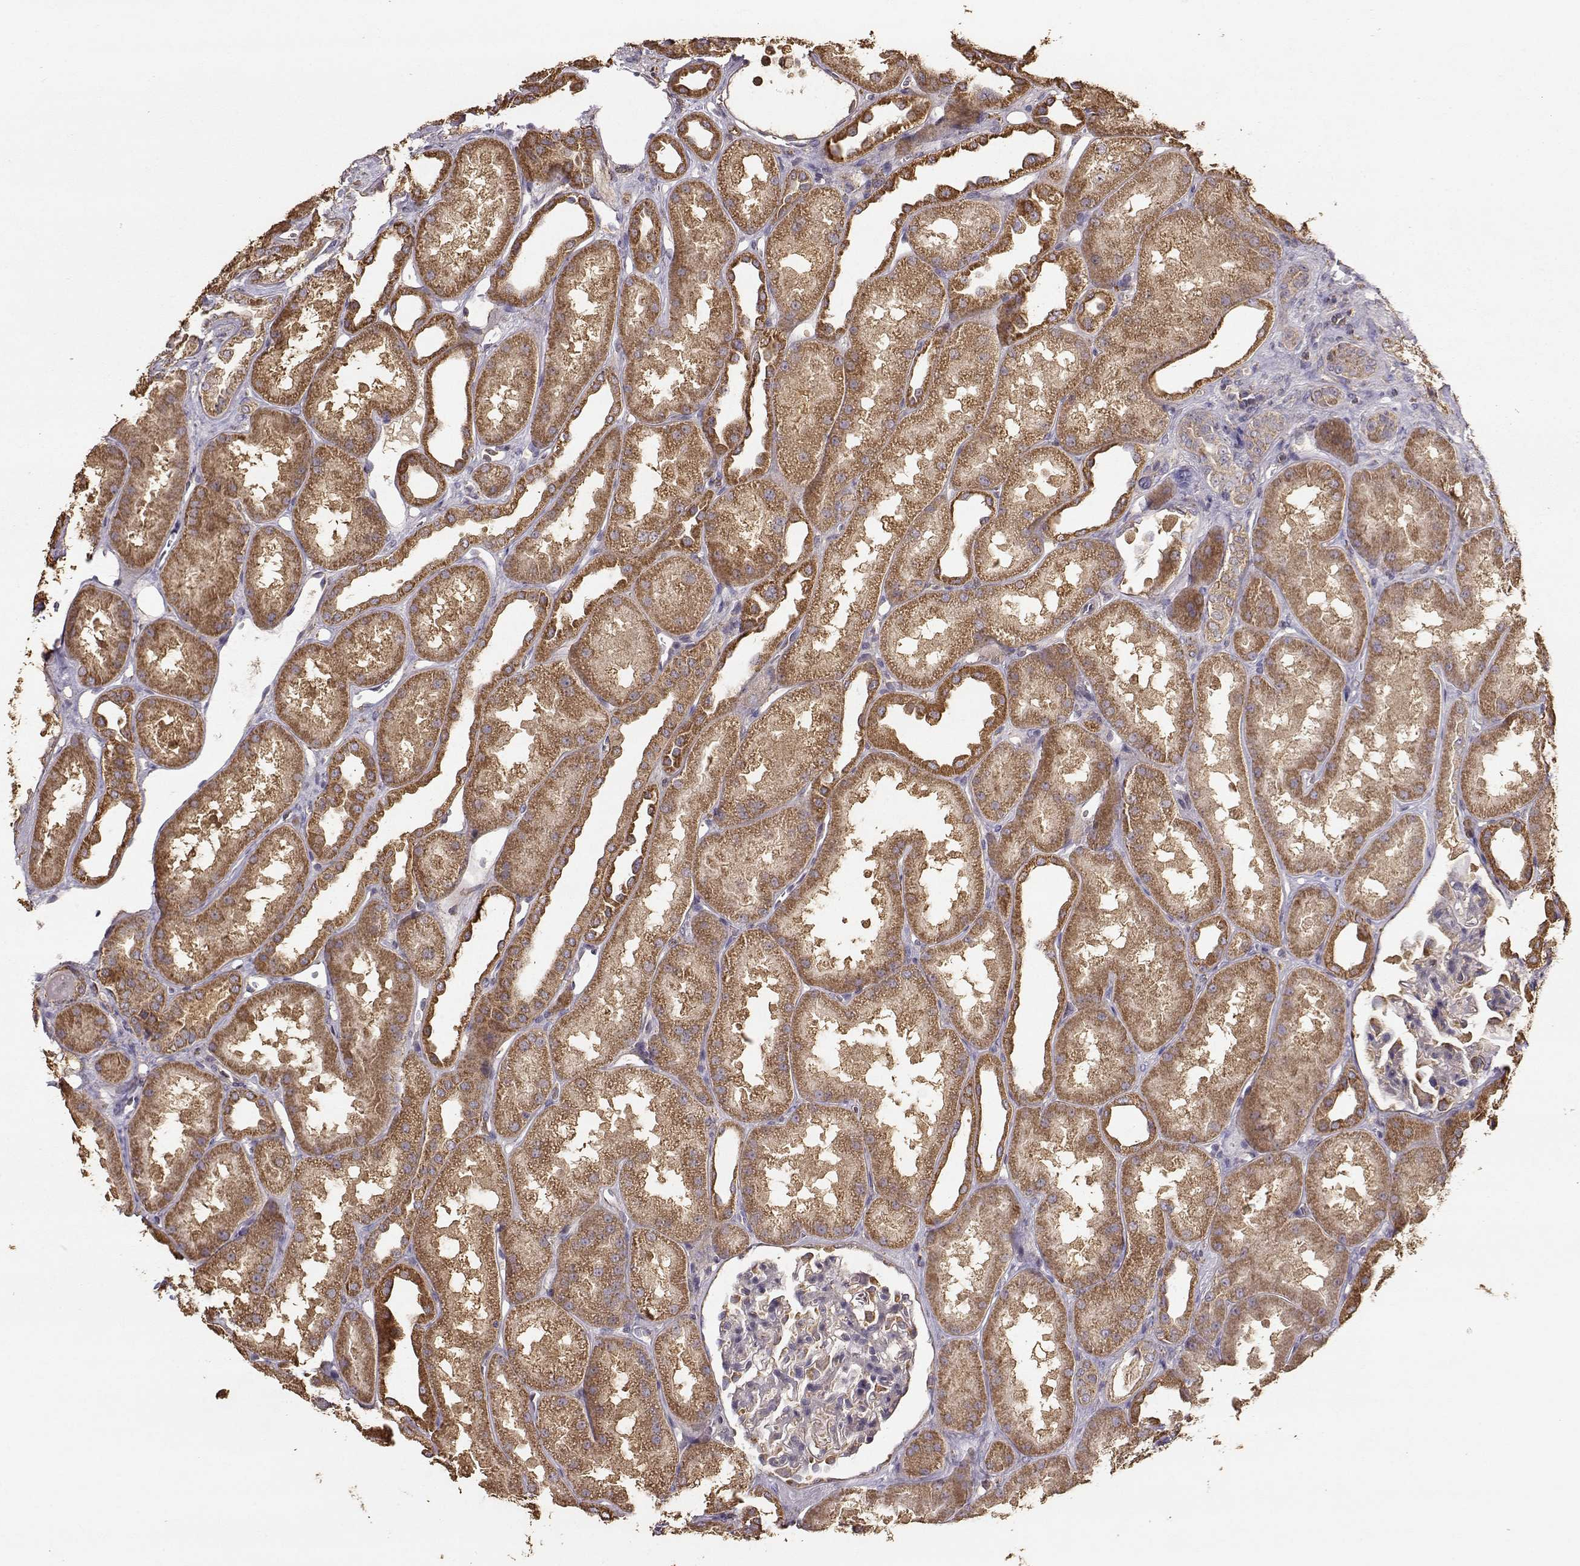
{"staining": {"intensity": "moderate", "quantity": "<25%", "location": "cytoplasmic/membranous"}, "tissue": "kidney", "cell_type": "Cells in glomeruli", "image_type": "normal", "snomed": [{"axis": "morphology", "description": "Normal tissue, NOS"}, {"axis": "topography", "description": "Kidney"}], "caption": "IHC of benign human kidney shows low levels of moderate cytoplasmic/membranous staining in about <25% of cells in glomeruli. (Brightfield microscopy of DAB IHC at high magnification).", "gene": "TARS3", "patient": {"sex": "male", "age": 61}}